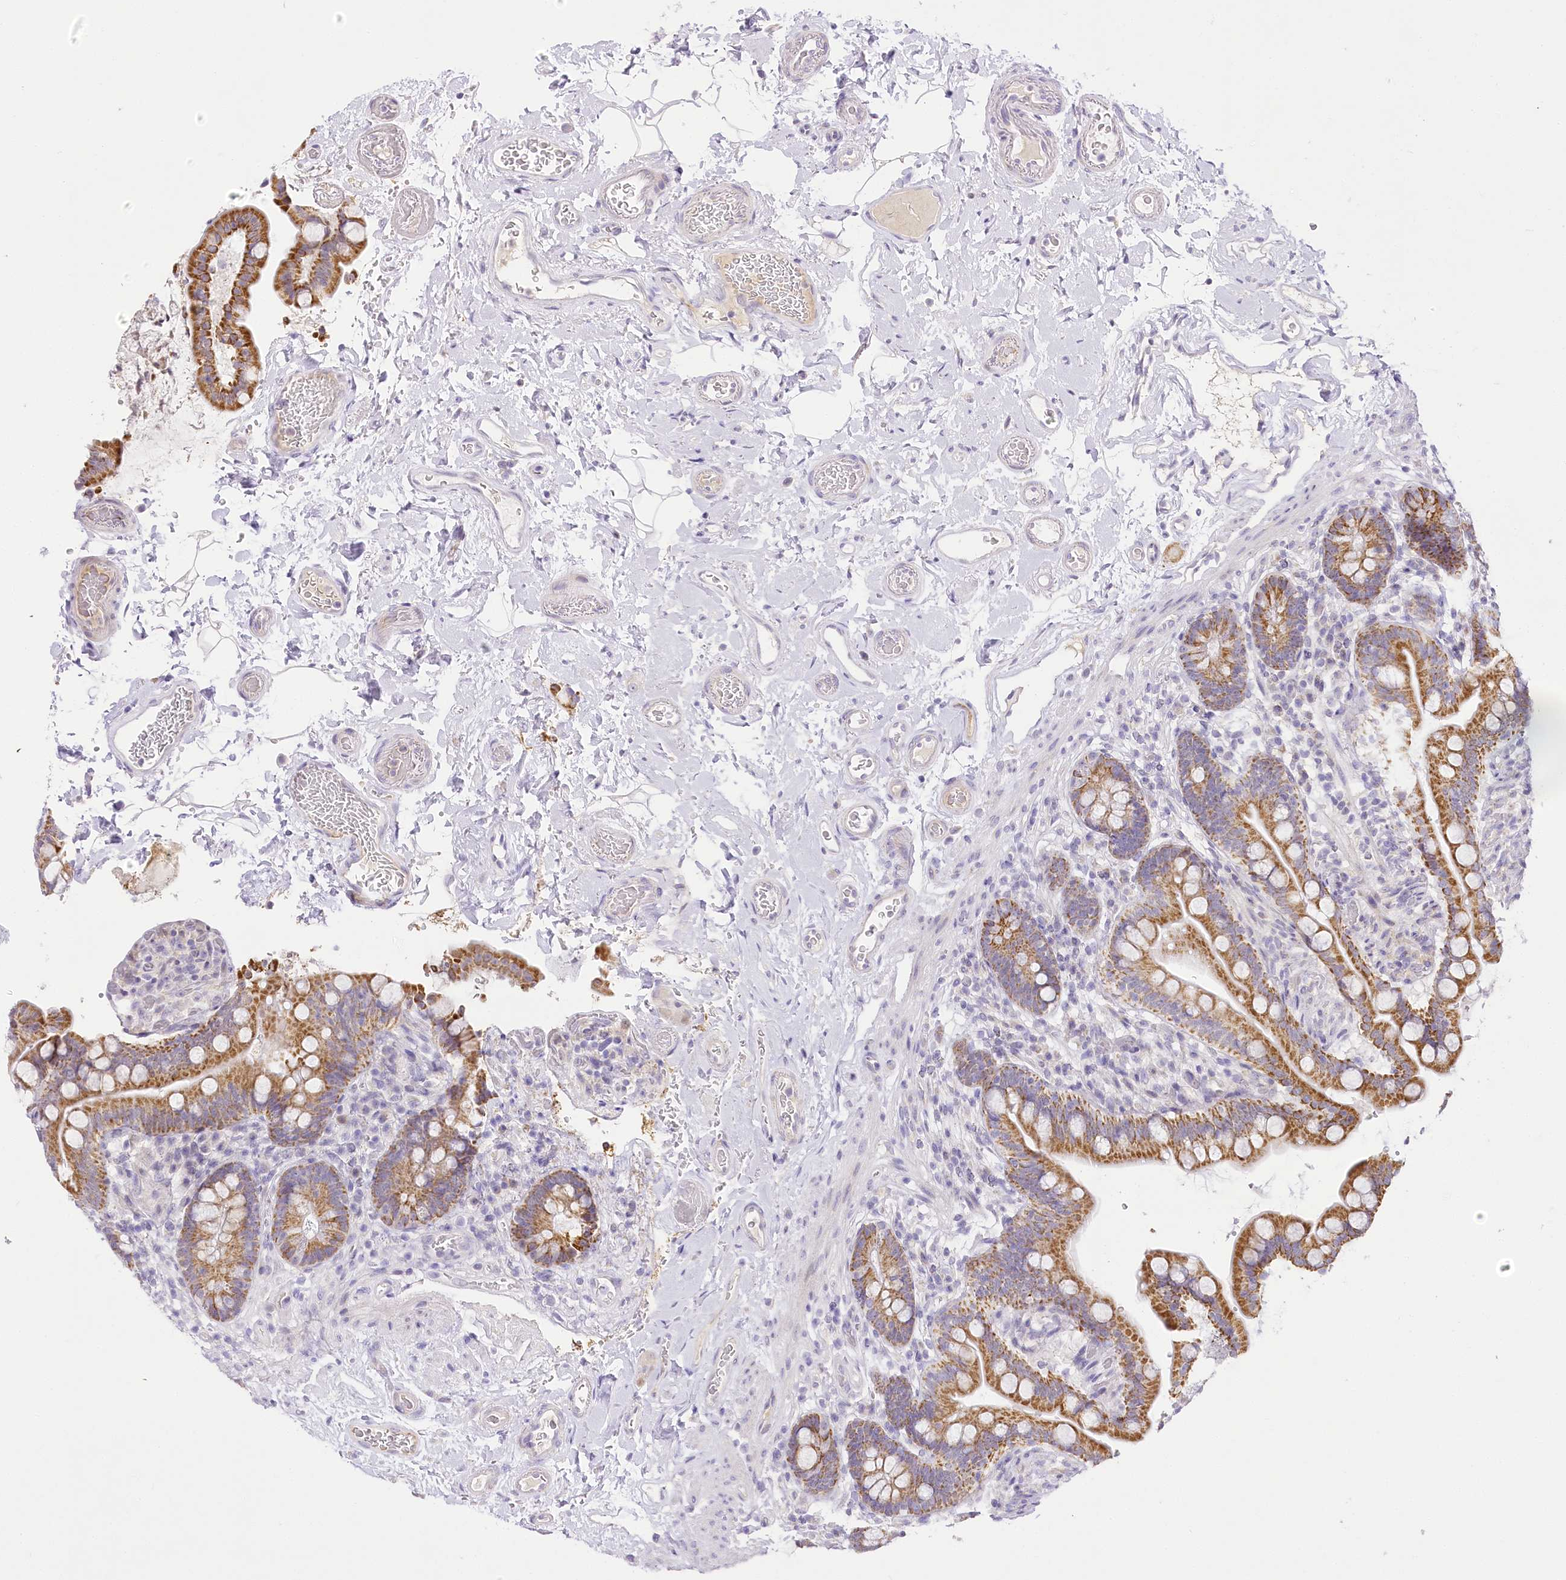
{"staining": {"intensity": "negative", "quantity": "none", "location": "none"}, "tissue": "colon", "cell_type": "Endothelial cells", "image_type": "normal", "snomed": [{"axis": "morphology", "description": "Normal tissue, NOS"}, {"axis": "topography", "description": "Smooth muscle"}, {"axis": "topography", "description": "Colon"}], "caption": "Immunohistochemistry photomicrograph of normal human colon stained for a protein (brown), which shows no positivity in endothelial cells. (DAB (3,3'-diaminobenzidine) immunohistochemistry (IHC), high magnification).", "gene": "CCDC30", "patient": {"sex": "male", "age": 73}}